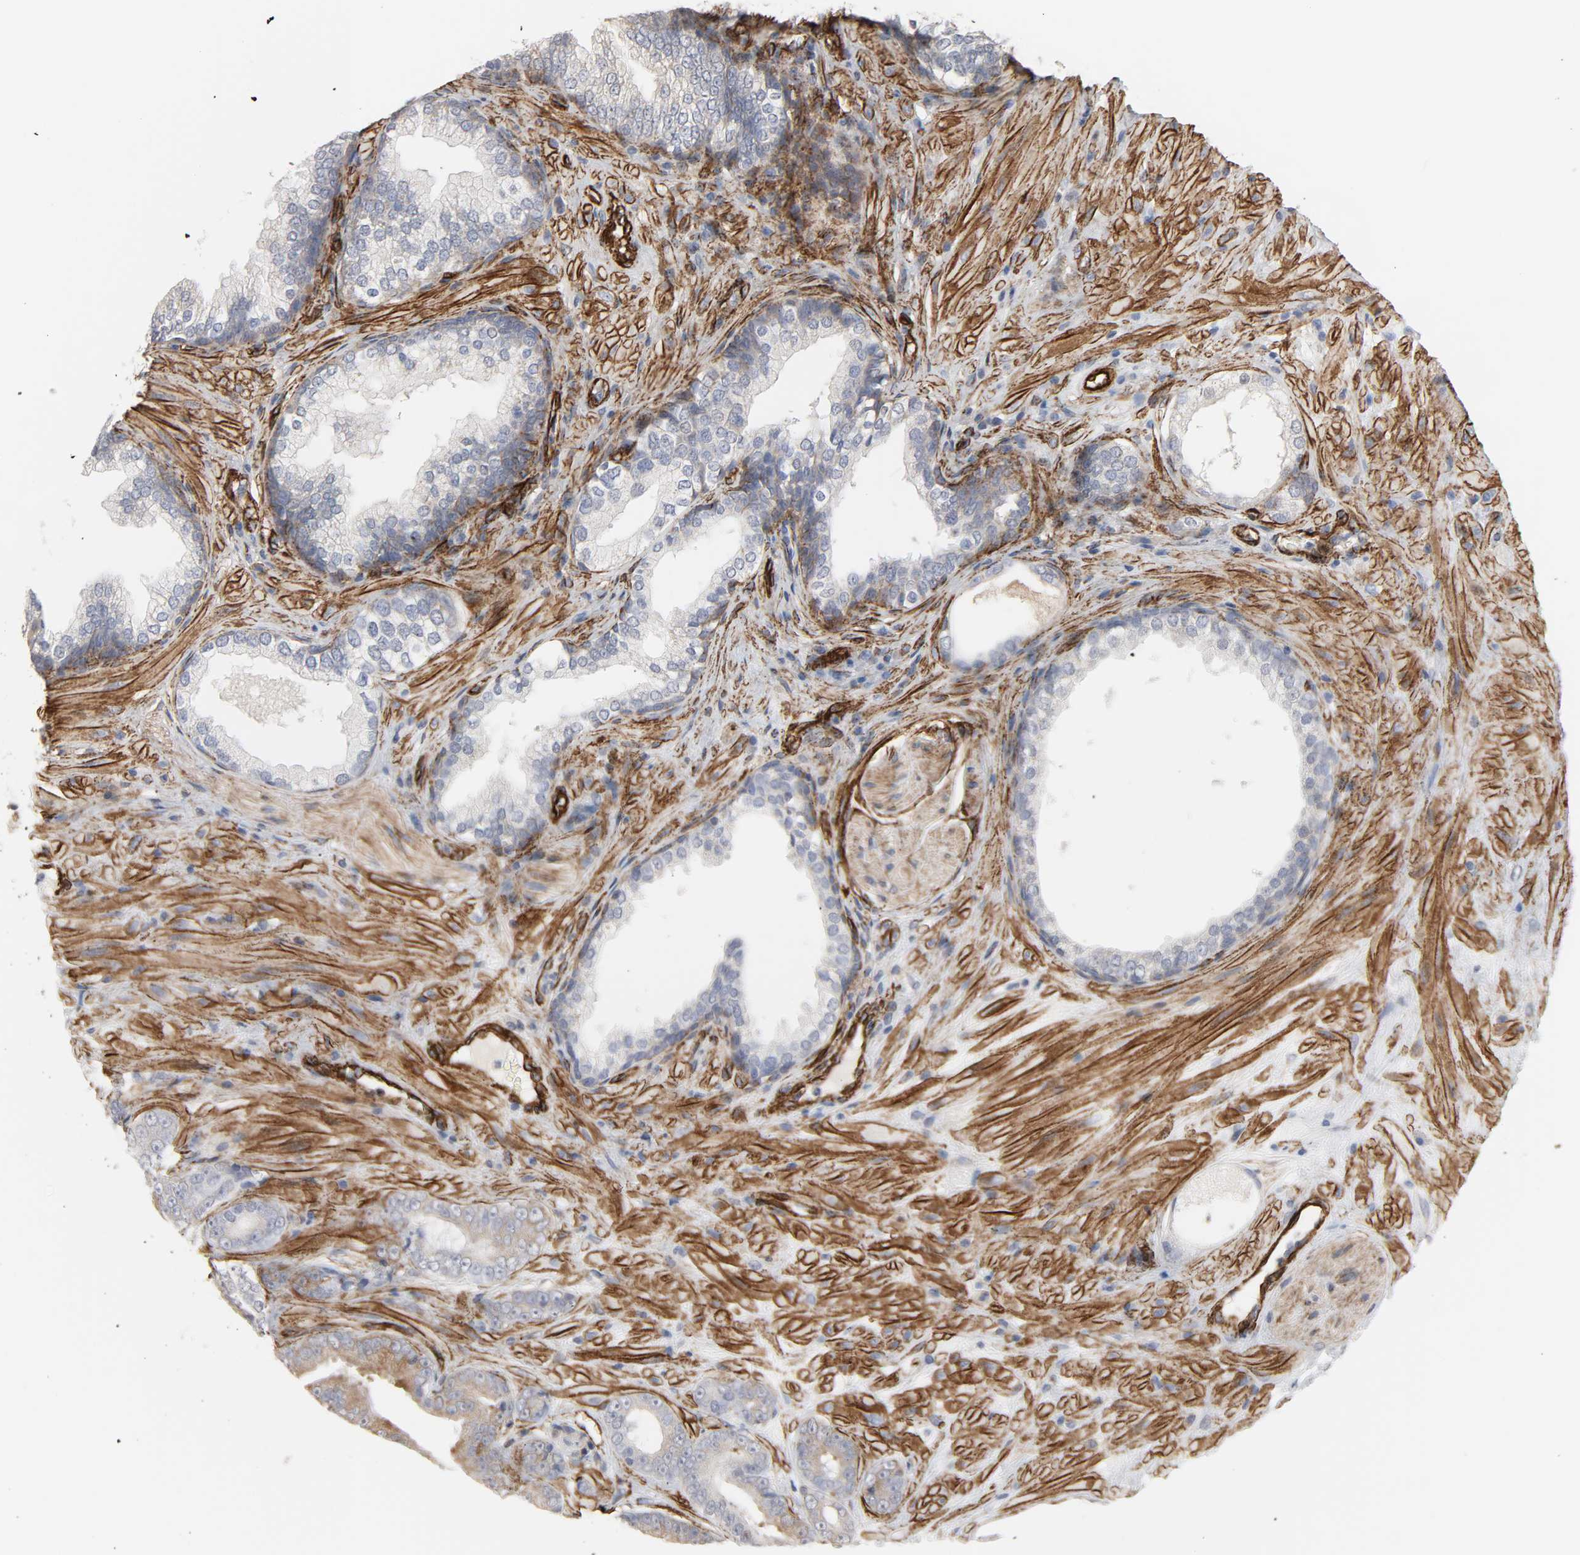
{"staining": {"intensity": "negative", "quantity": "none", "location": "none"}, "tissue": "prostate cancer", "cell_type": "Tumor cells", "image_type": "cancer", "snomed": [{"axis": "morphology", "description": "Adenocarcinoma, Low grade"}, {"axis": "topography", "description": "Prostate"}], "caption": "Tumor cells show no significant positivity in prostate low-grade adenocarcinoma. The staining was performed using DAB (3,3'-diaminobenzidine) to visualize the protein expression in brown, while the nuclei were stained in blue with hematoxylin (Magnification: 20x).", "gene": "GNG2", "patient": {"sex": "male", "age": 58}}